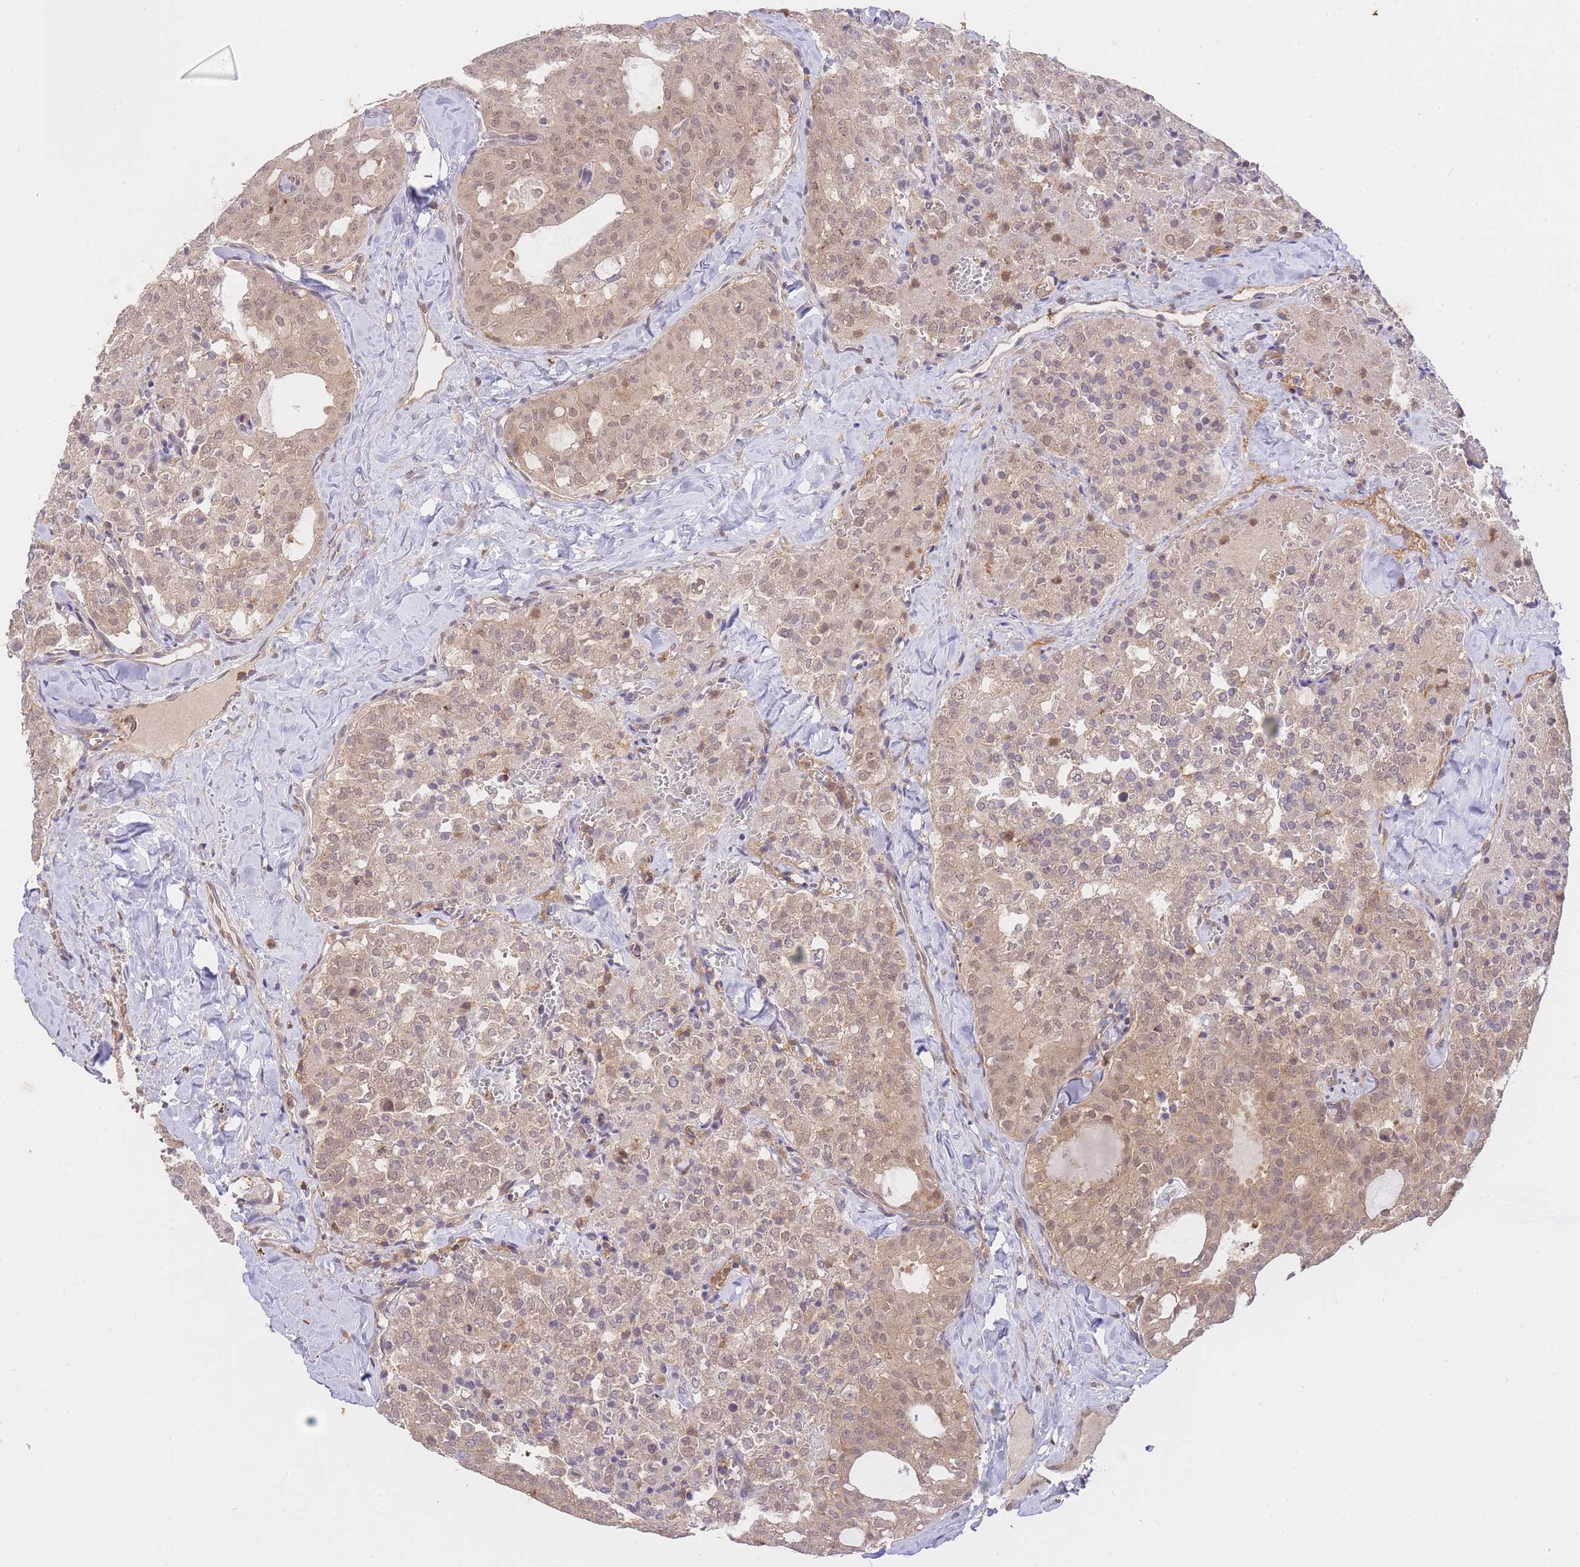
{"staining": {"intensity": "weak", "quantity": ">75%", "location": "cytoplasmic/membranous,nuclear"}, "tissue": "thyroid cancer", "cell_type": "Tumor cells", "image_type": "cancer", "snomed": [{"axis": "morphology", "description": "Follicular adenoma carcinoma, NOS"}, {"axis": "topography", "description": "Thyroid gland"}], "caption": "Immunohistochemical staining of human thyroid cancer (follicular adenoma carcinoma) displays low levels of weak cytoplasmic/membranous and nuclear expression in about >75% of tumor cells. The staining is performed using DAB (3,3'-diaminobenzidine) brown chromogen to label protein expression. The nuclei are counter-stained blue using hematoxylin.", "gene": "ST8SIA4", "patient": {"sex": "male", "age": 75}}